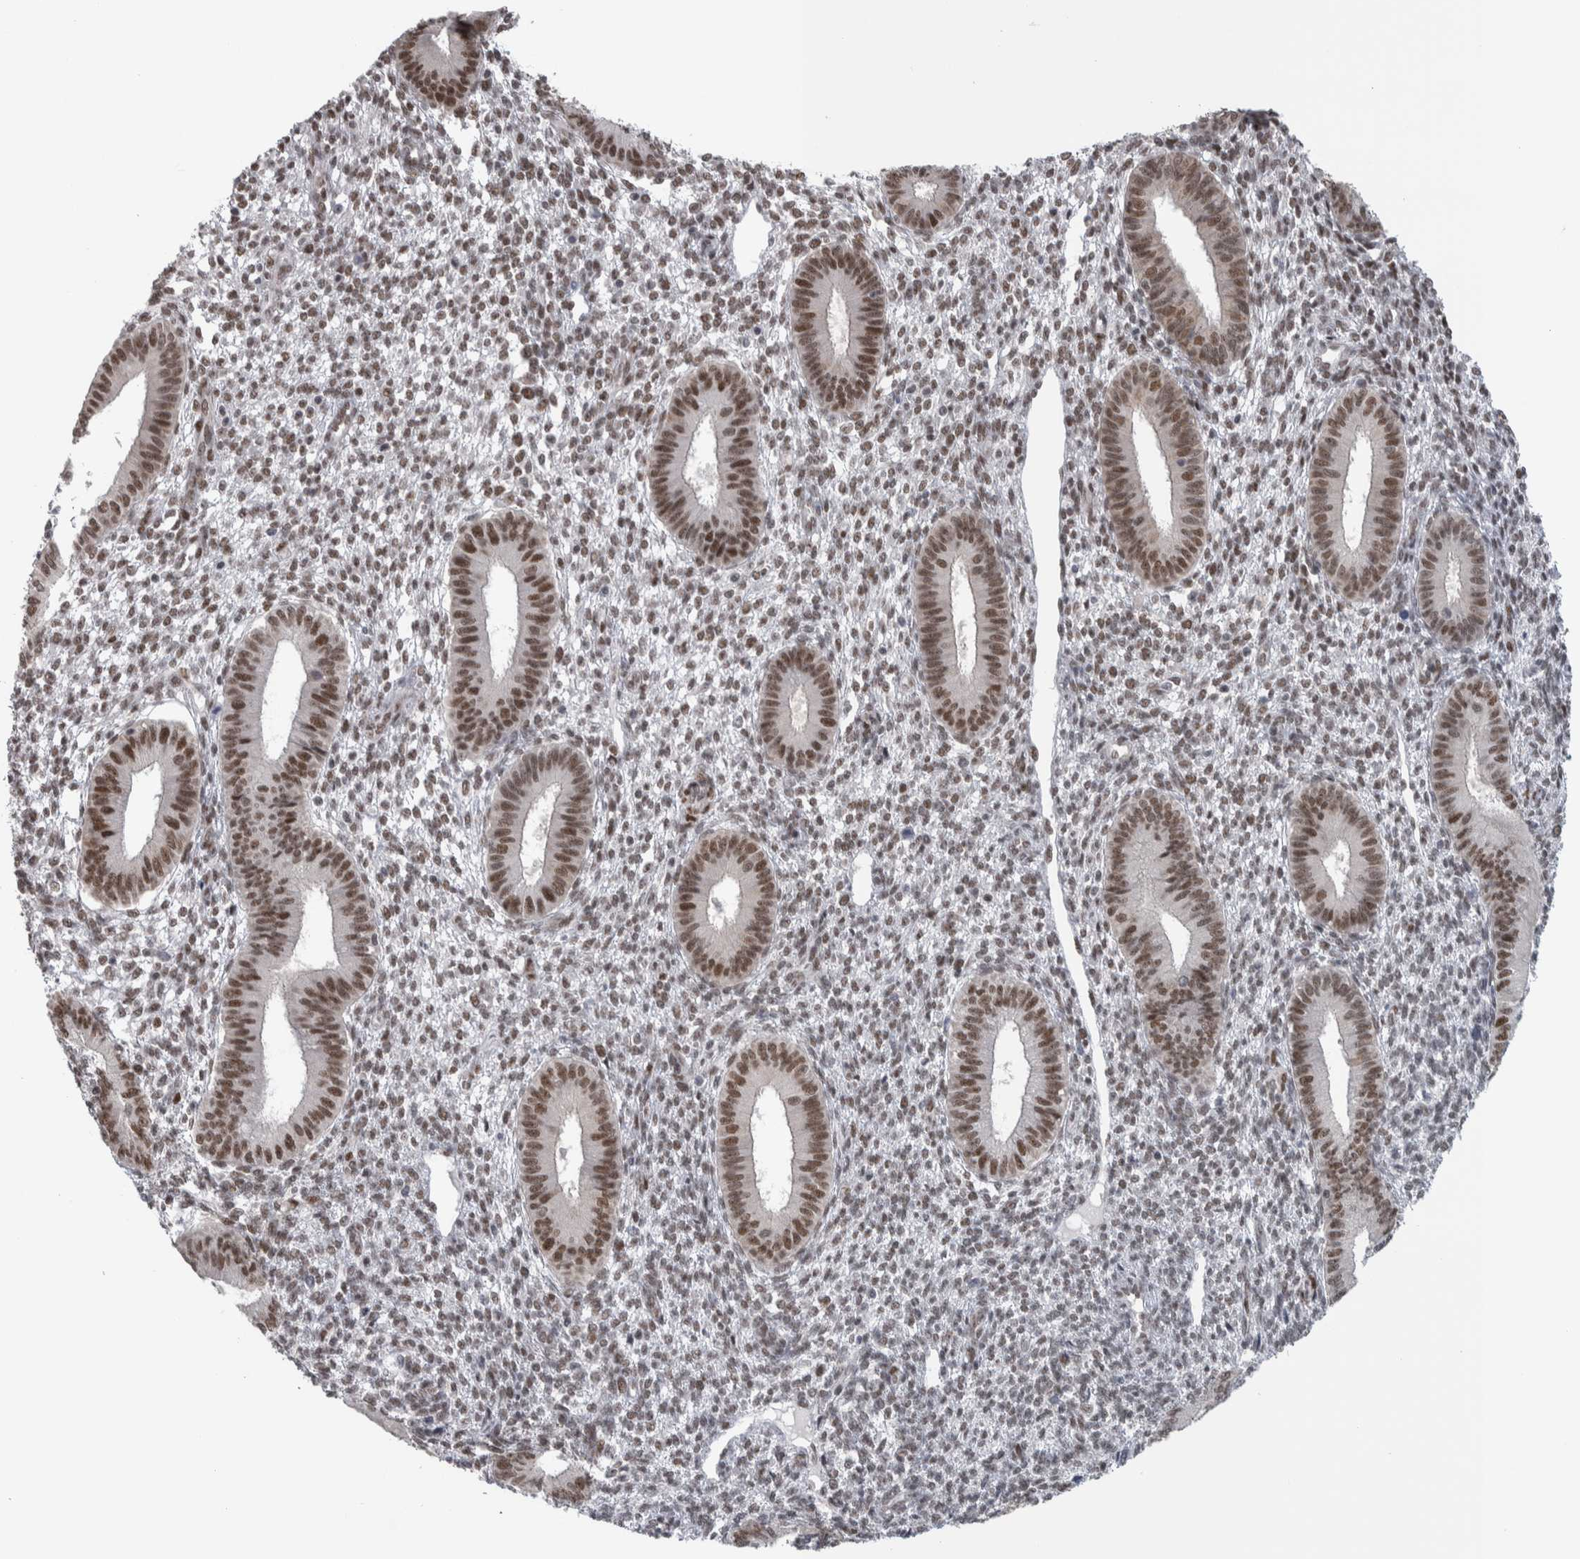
{"staining": {"intensity": "weak", "quantity": "25%-75%", "location": "nuclear"}, "tissue": "endometrium", "cell_type": "Cells in endometrial stroma", "image_type": "normal", "snomed": [{"axis": "morphology", "description": "Normal tissue, NOS"}, {"axis": "topography", "description": "Endometrium"}], "caption": "Immunohistochemical staining of benign human endometrium displays 25%-75% levels of weak nuclear protein expression in approximately 25%-75% of cells in endometrial stroma. The staining was performed using DAB (3,3'-diaminobenzidine), with brown indicating positive protein expression. Nuclei are stained blue with hematoxylin.", "gene": "HEXIM2", "patient": {"sex": "female", "age": 46}}